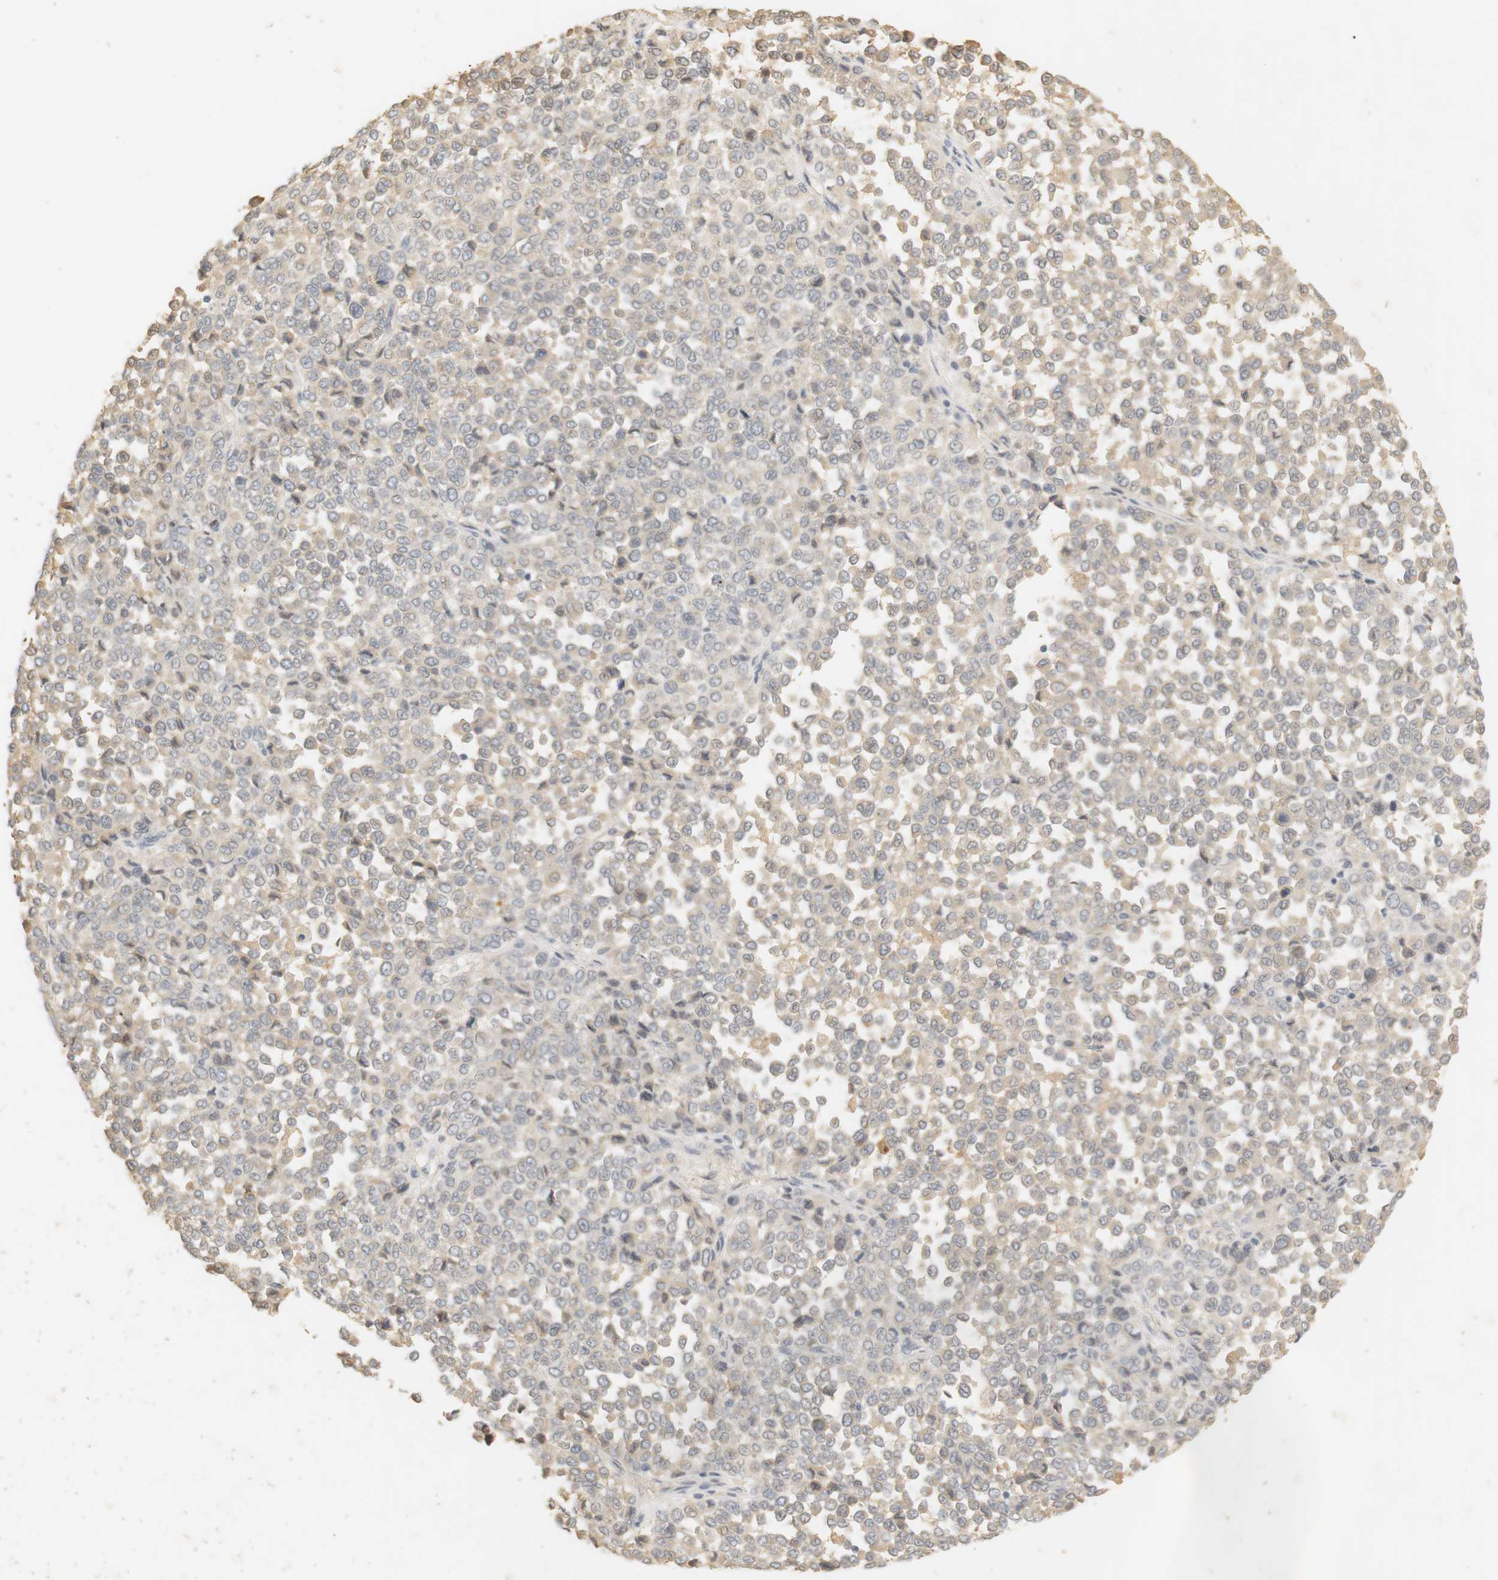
{"staining": {"intensity": "weak", "quantity": ">75%", "location": "cytoplasmic/membranous"}, "tissue": "melanoma", "cell_type": "Tumor cells", "image_type": "cancer", "snomed": [{"axis": "morphology", "description": "Malignant melanoma, Metastatic site"}, {"axis": "topography", "description": "Pancreas"}], "caption": "The immunohistochemical stain shows weak cytoplasmic/membranous staining in tumor cells of malignant melanoma (metastatic site) tissue.", "gene": "RTN3", "patient": {"sex": "female", "age": 30}}